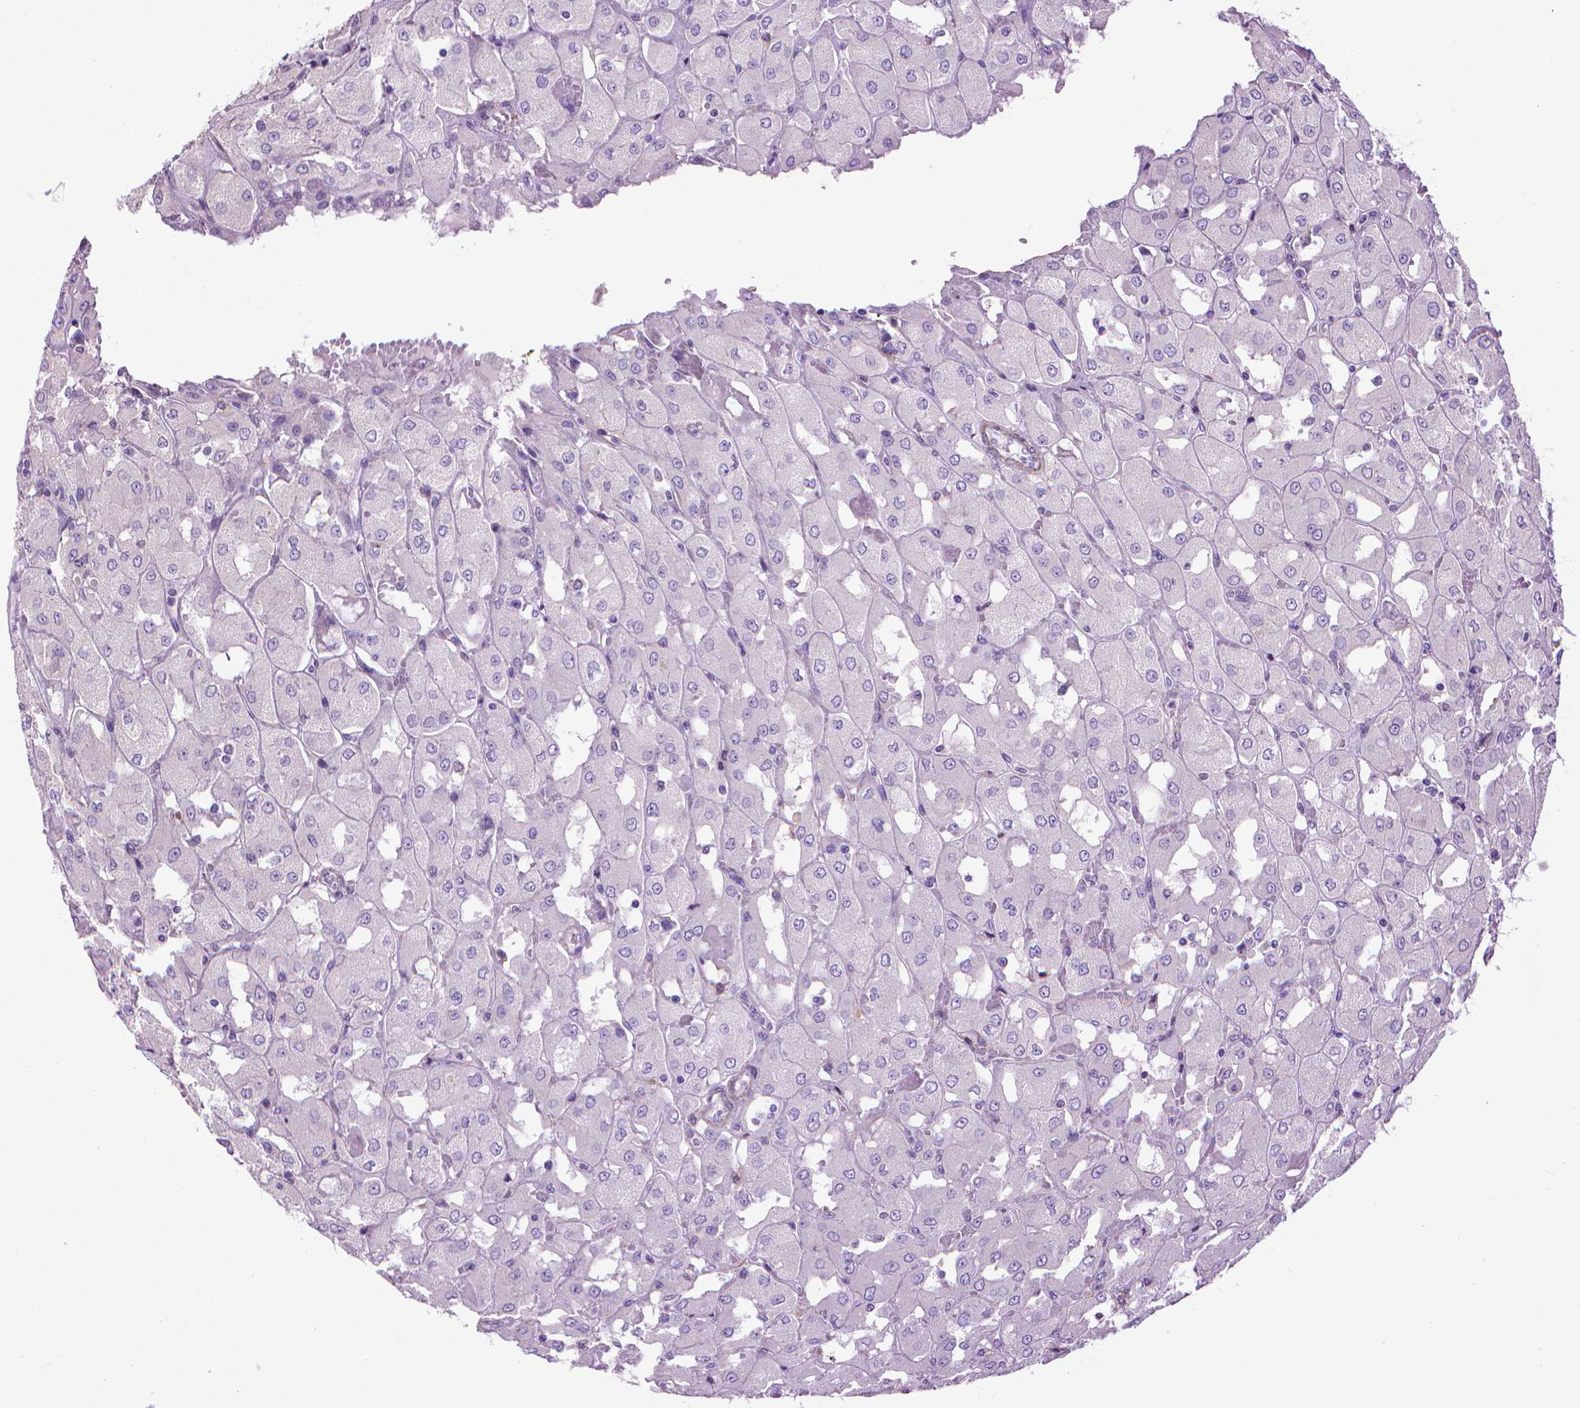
{"staining": {"intensity": "negative", "quantity": "none", "location": "none"}, "tissue": "renal cancer", "cell_type": "Tumor cells", "image_type": "cancer", "snomed": [{"axis": "morphology", "description": "Adenocarcinoma, NOS"}, {"axis": "topography", "description": "Kidney"}], "caption": "Human renal adenocarcinoma stained for a protein using immunohistochemistry (IHC) exhibits no expression in tumor cells.", "gene": "AQP10", "patient": {"sex": "male", "age": 72}}